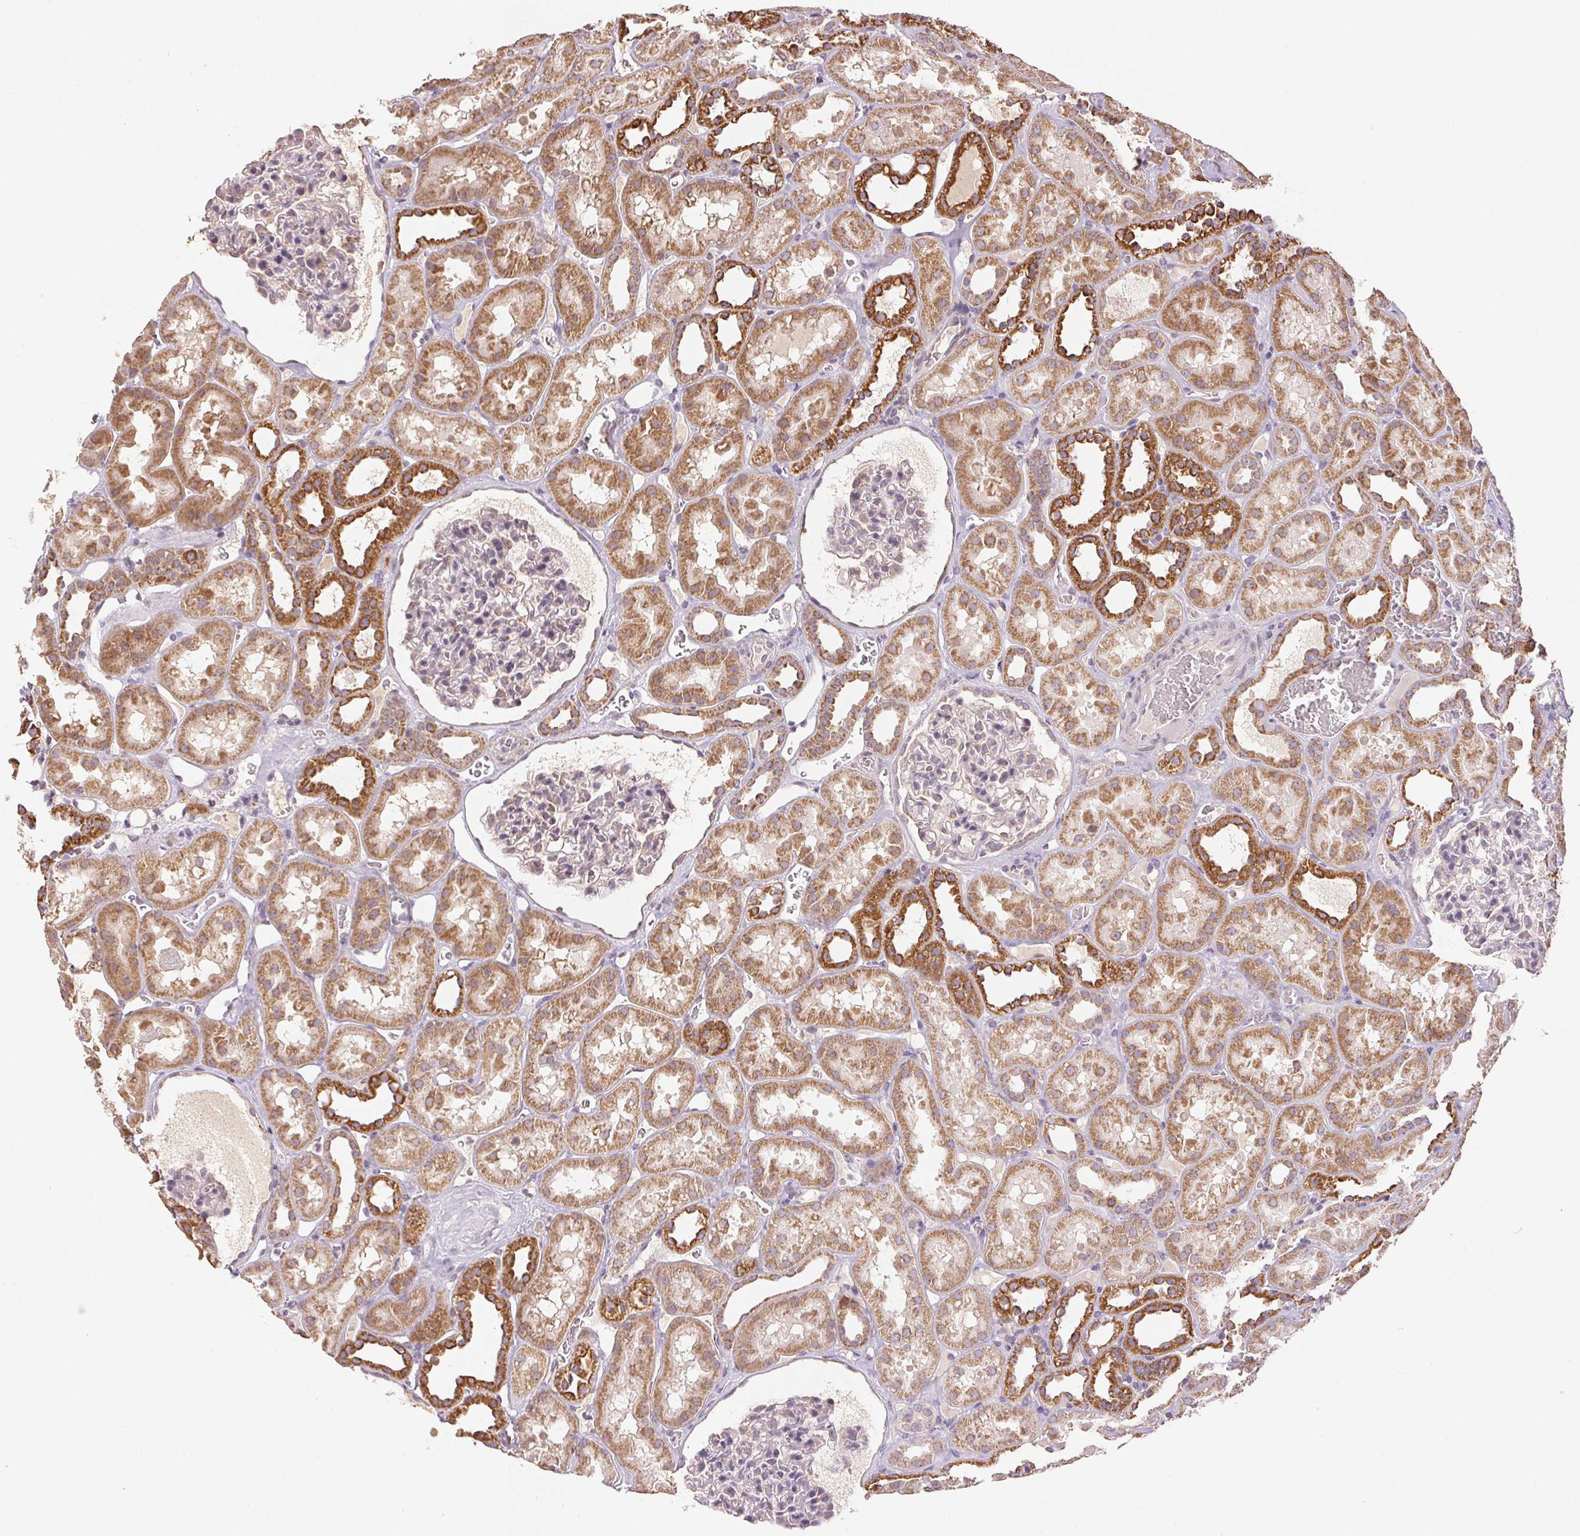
{"staining": {"intensity": "weak", "quantity": "<25%", "location": "cytoplasmic/membranous"}, "tissue": "kidney", "cell_type": "Cells in glomeruli", "image_type": "normal", "snomed": [{"axis": "morphology", "description": "Normal tissue, NOS"}, {"axis": "topography", "description": "Kidney"}], "caption": "DAB immunohistochemical staining of unremarkable human kidney displays no significant positivity in cells in glomeruli. (Stains: DAB immunohistochemistry (IHC) with hematoxylin counter stain, Microscopy: brightfield microscopy at high magnification).", "gene": "CLASP1", "patient": {"sex": "female", "age": 41}}